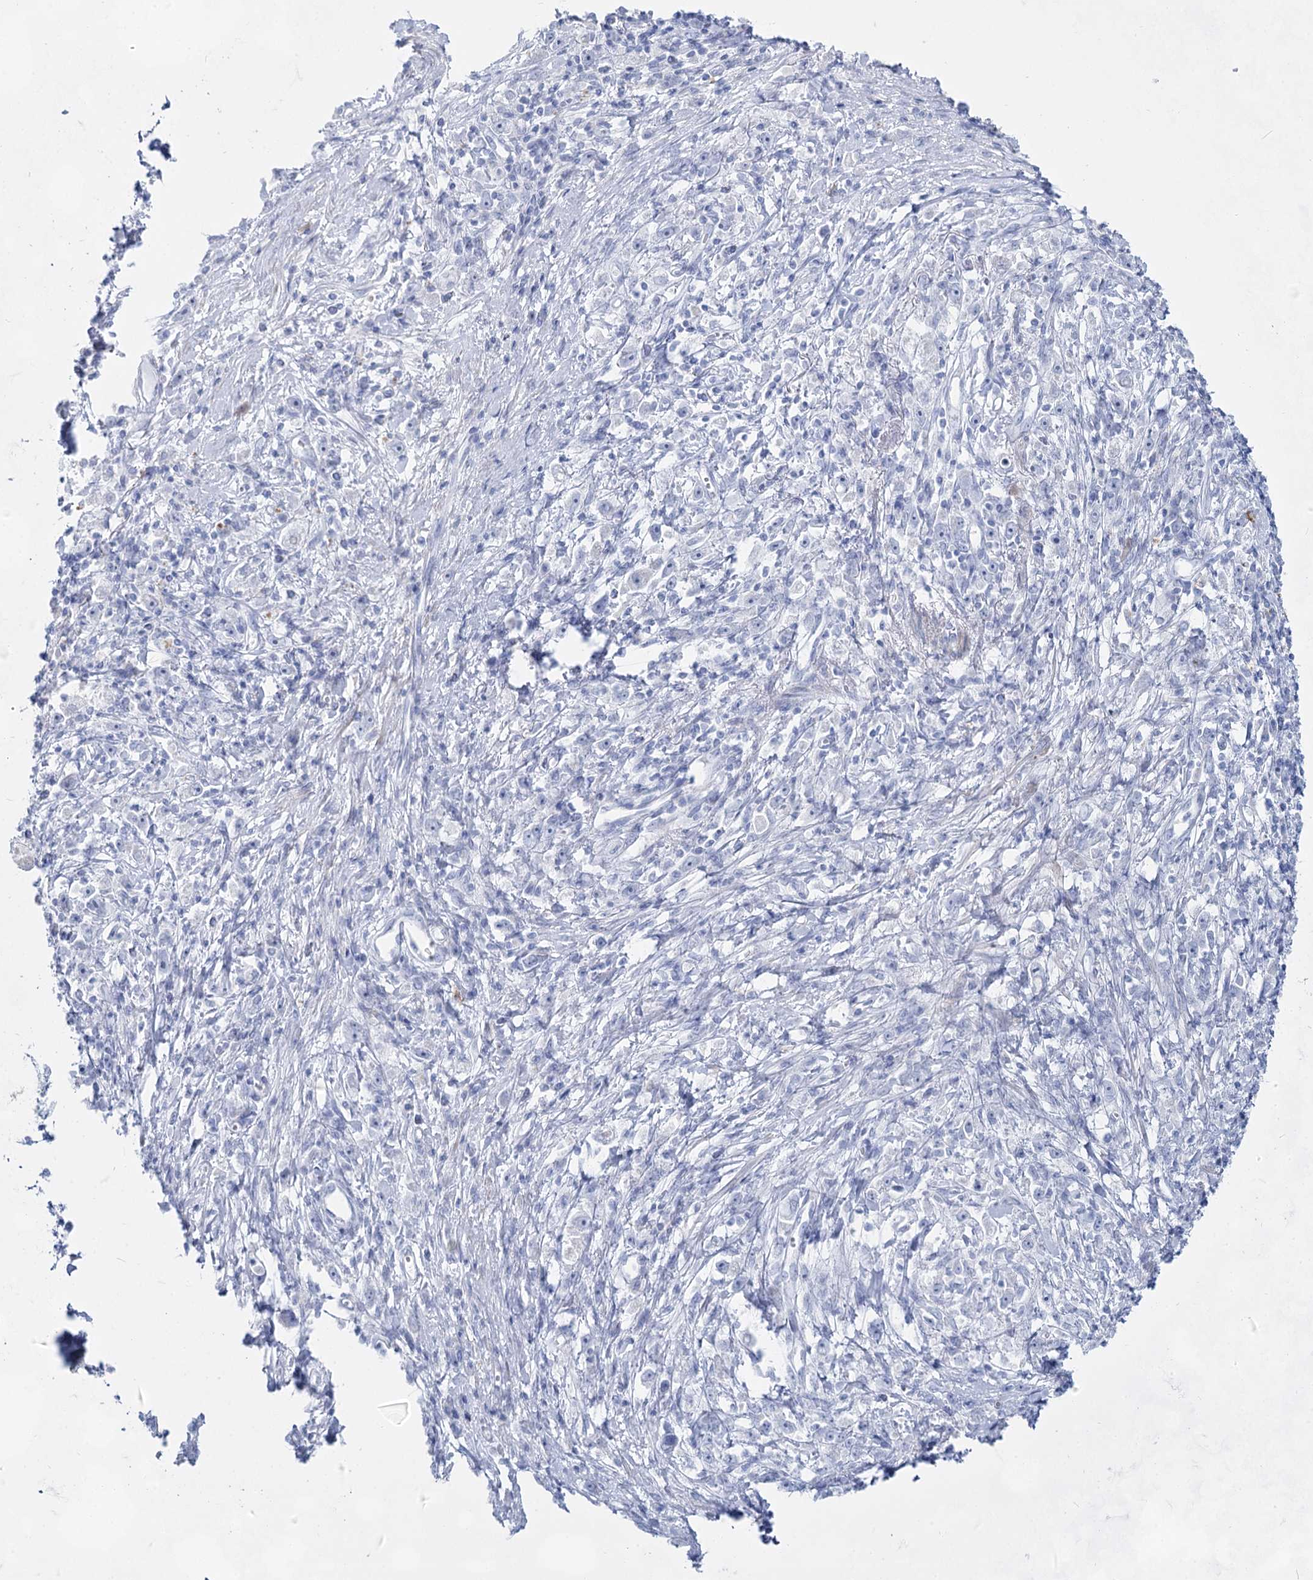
{"staining": {"intensity": "negative", "quantity": "none", "location": "none"}, "tissue": "stomach cancer", "cell_type": "Tumor cells", "image_type": "cancer", "snomed": [{"axis": "morphology", "description": "Adenocarcinoma, NOS"}, {"axis": "topography", "description": "Stomach"}], "caption": "This is an immunohistochemistry micrograph of adenocarcinoma (stomach). There is no expression in tumor cells.", "gene": "ACRV1", "patient": {"sex": "female", "age": 59}}